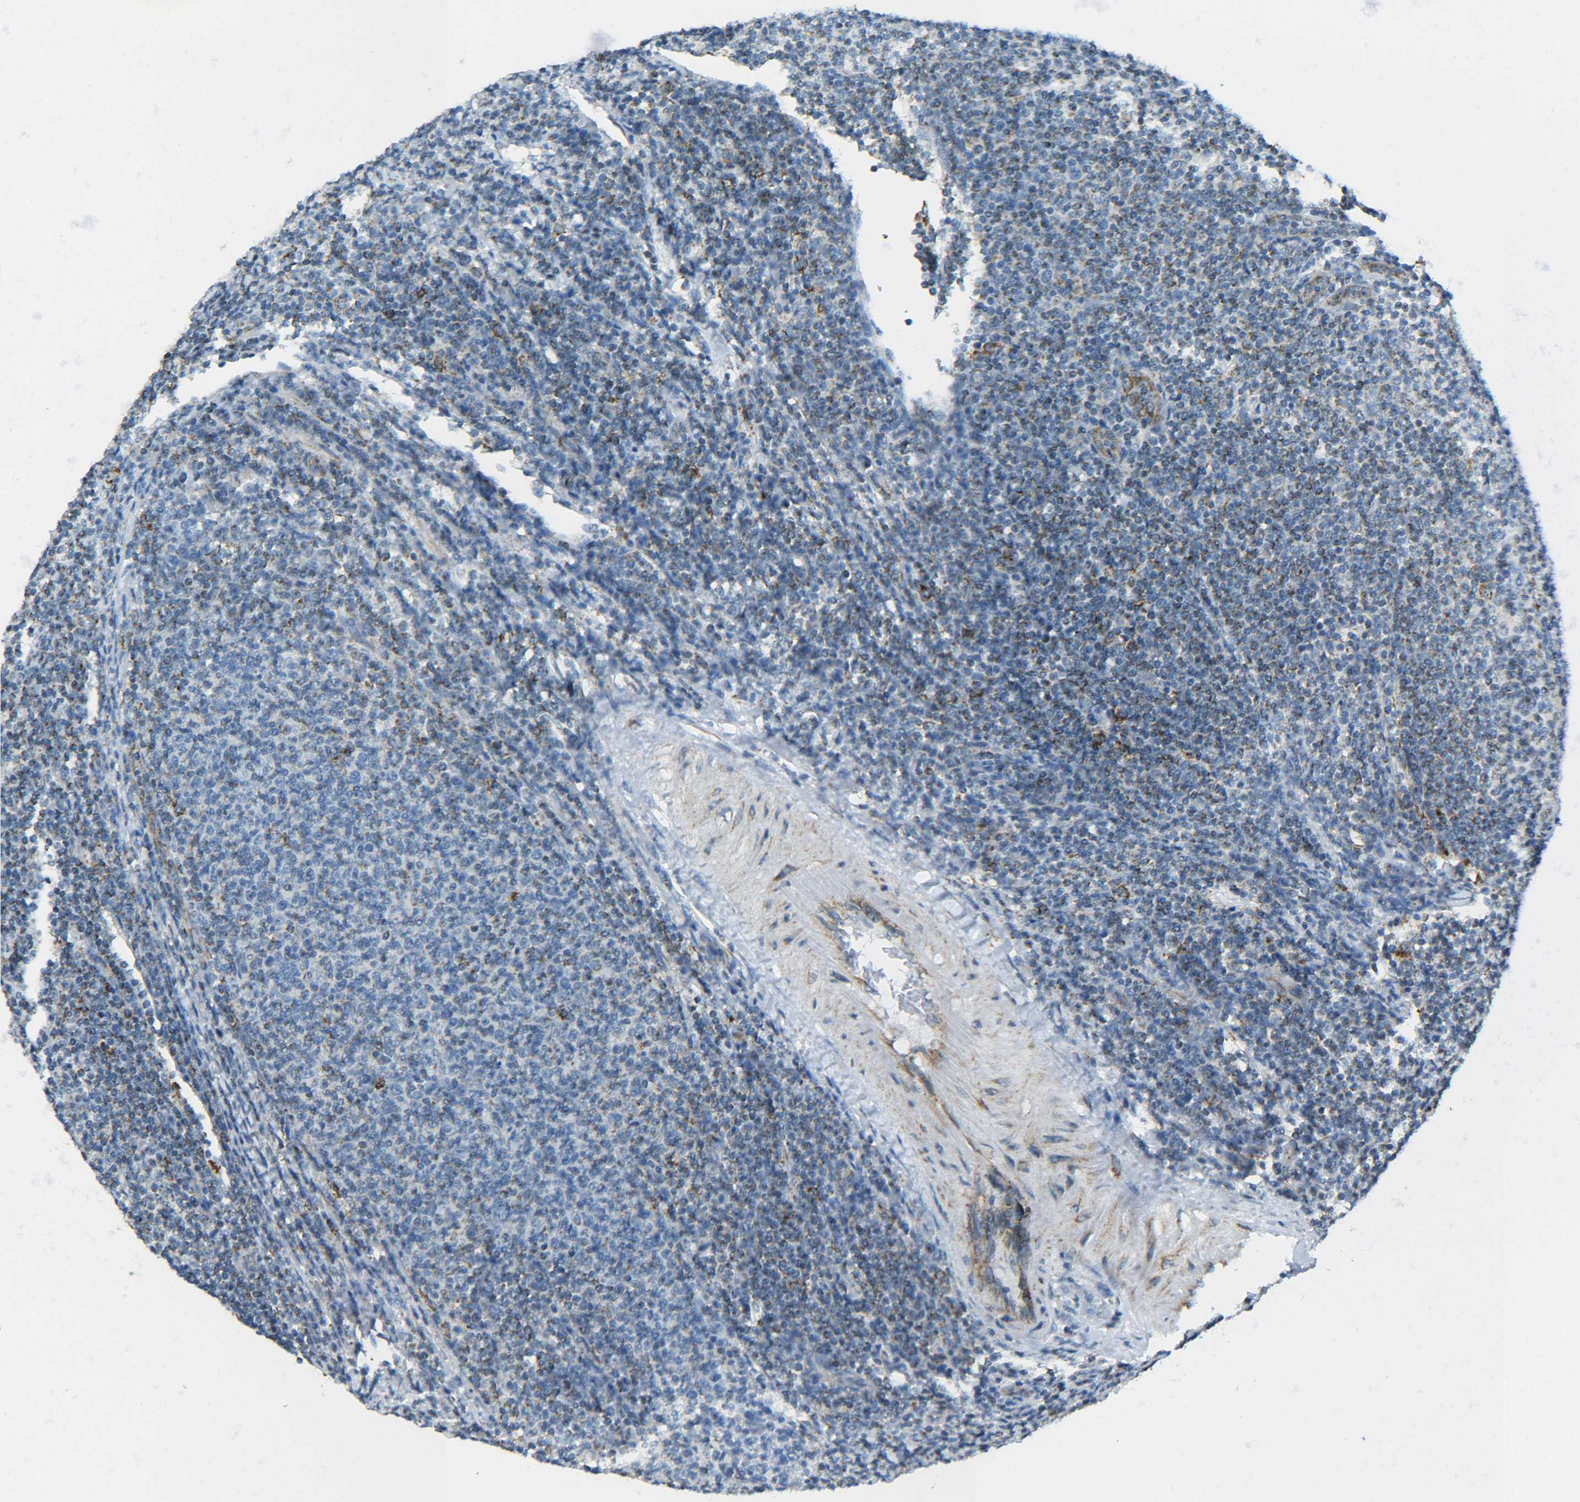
{"staining": {"intensity": "moderate", "quantity": "25%-75%", "location": "cytoplasmic/membranous"}, "tissue": "lymphoma", "cell_type": "Tumor cells", "image_type": "cancer", "snomed": [{"axis": "morphology", "description": "Malignant lymphoma, non-Hodgkin's type, Low grade"}, {"axis": "topography", "description": "Lymph node"}], "caption": "Protein positivity by immunohistochemistry demonstrates moderate cytoplasmic/membranous staining in approximately 25%-75% of tumor cells in lymphoma.", "gene": "CYB5R1", "patient": {"sex": "male", "age": 66}}